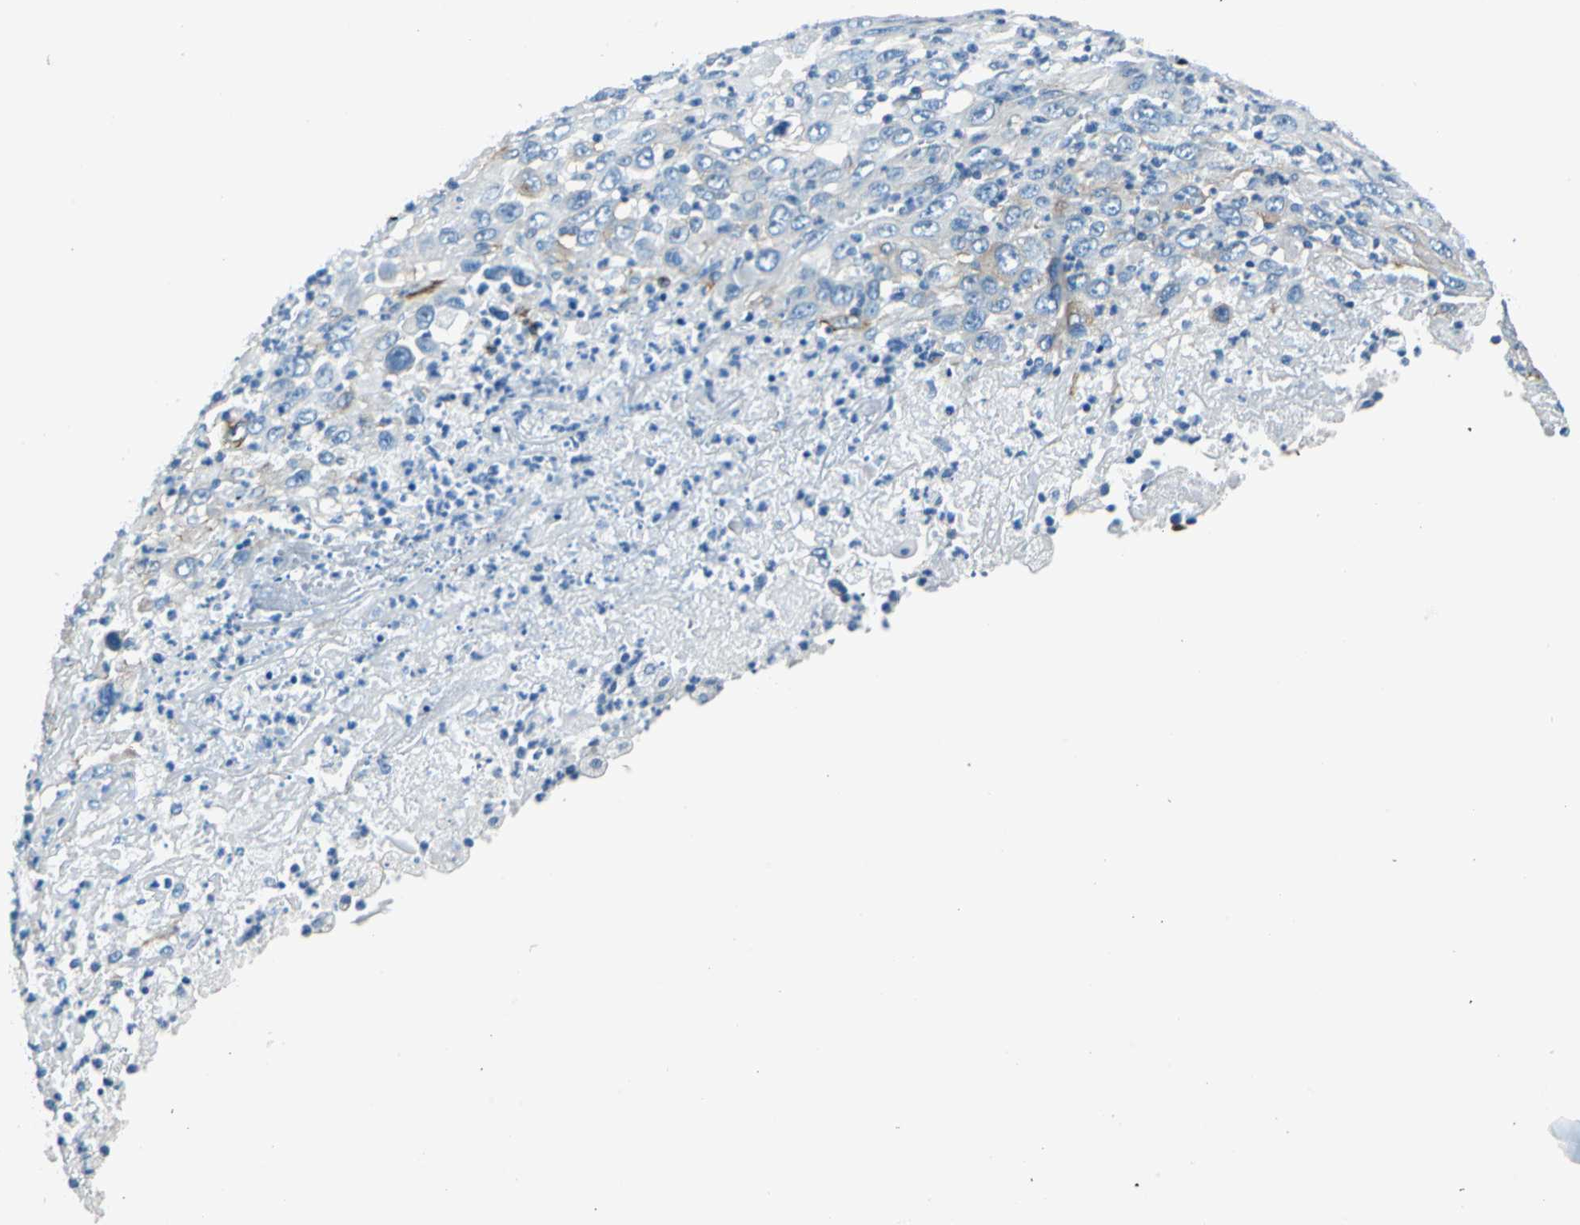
{"staining": {"intensity": "negative", "quantity": "none", "location": "none"}, "tissue": "melanoma", "cell_type": "Tumor cells", "image_type": "cancer", "snomed": [{"axis": "morphology", "description": "Malignant melanoma, Metastatic site"}, {"axis": "topography", "description": "Skin"}], "caption": "This is an immunohistochemistry (IHC) micrograph of melanoma. There is no staining in tumor cells.", "gene": "AKAP12", "patient": {"sex": "female", "age": 56}}